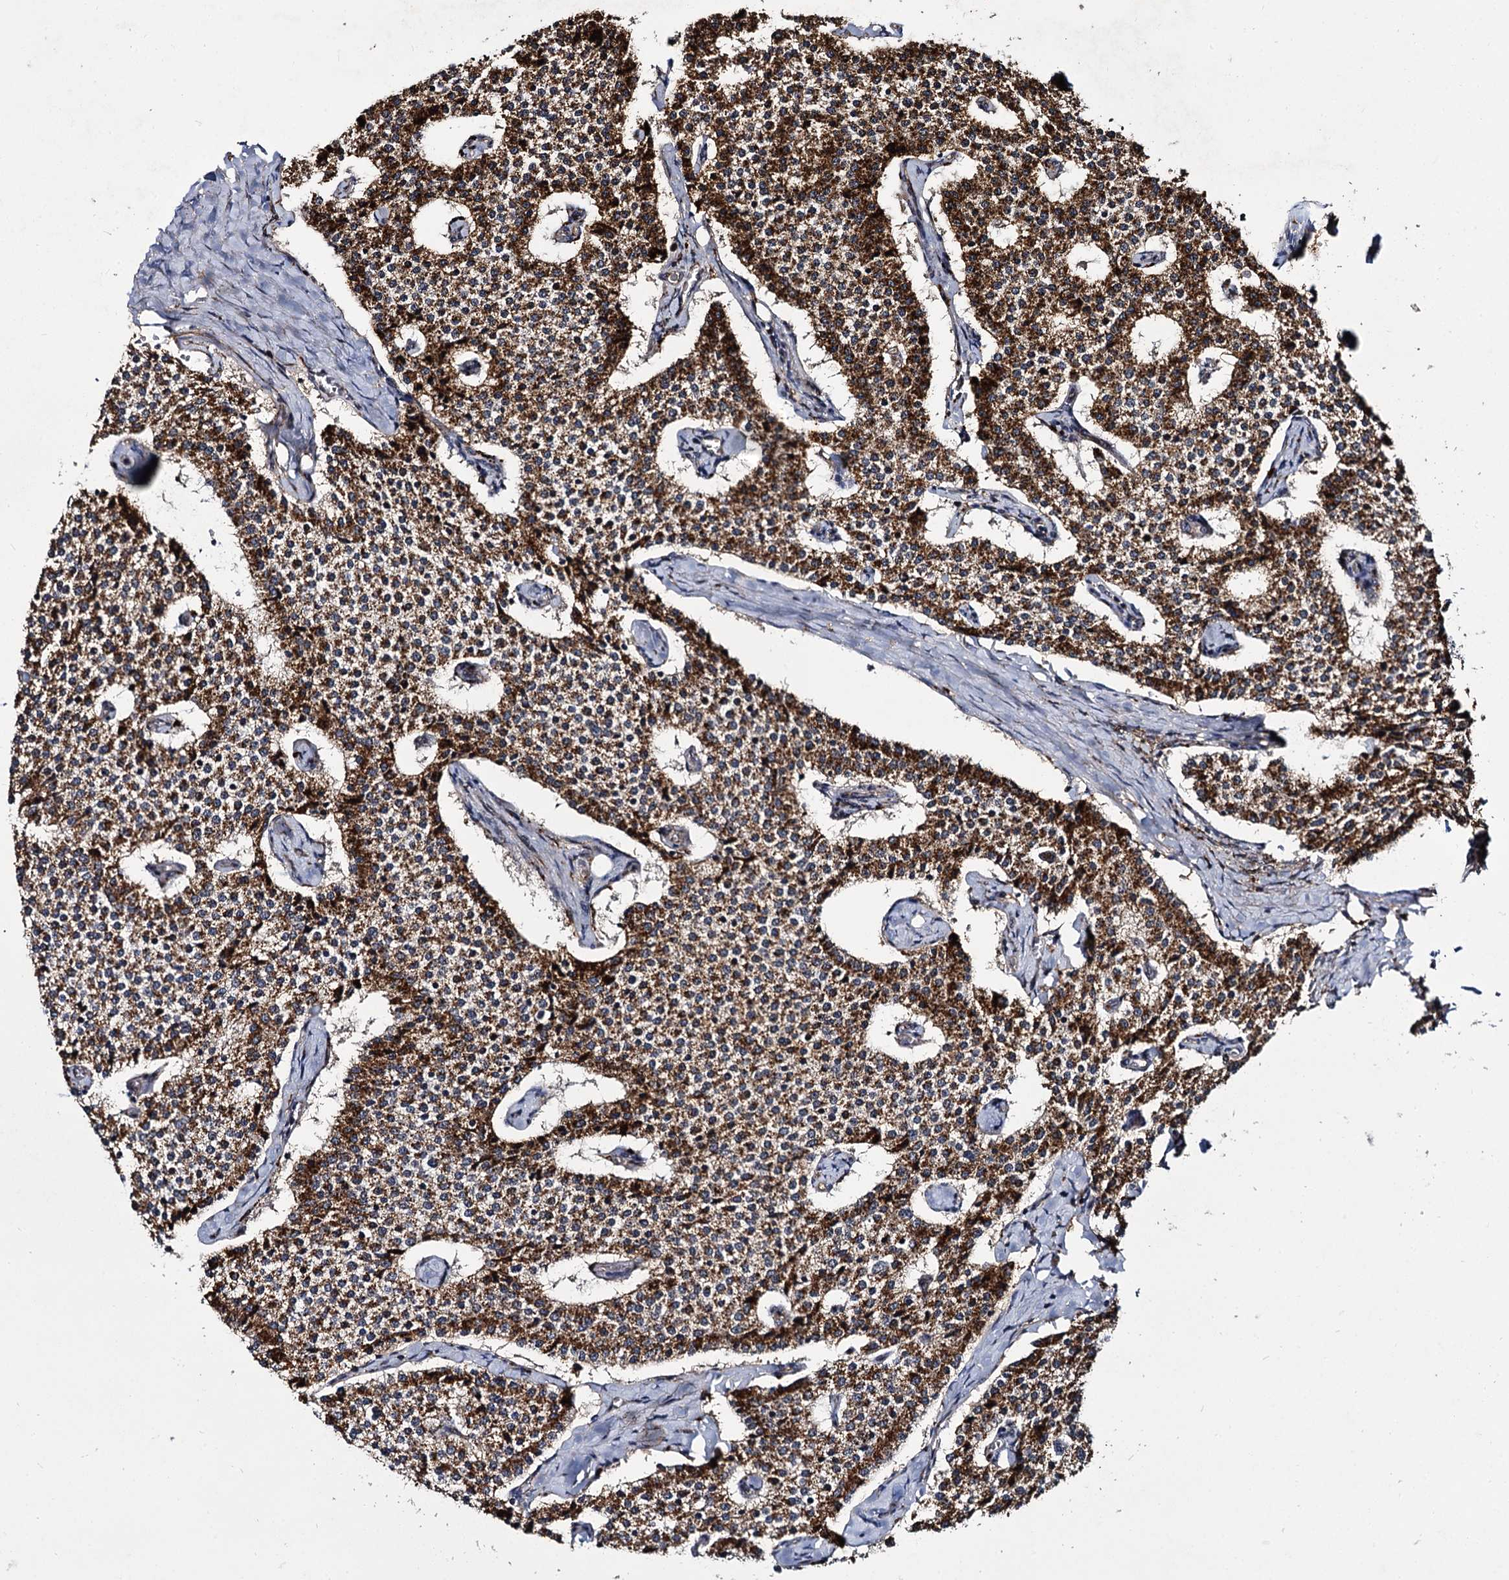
{"staining": {"intensity": "moderate", "quantity": ">75%", "location": "cytoplasmic/membranous"}, "tissue": "carcinoid", "cell_type": "Tumor cells", "image_type": "cancer", "snomed": [{"axis": "morphology", "description": "Carcinoid, malignant, NOS"}, {"axis": "topography", "description": "Colon"}], "caption": "Moderate cytoplasmic/membranous positivity for a protein is present in approximately >75% of tumor cells of carcinoid using IHC.", "gene": "CEP192", "patient": {"sex": "female", "age": 52}}